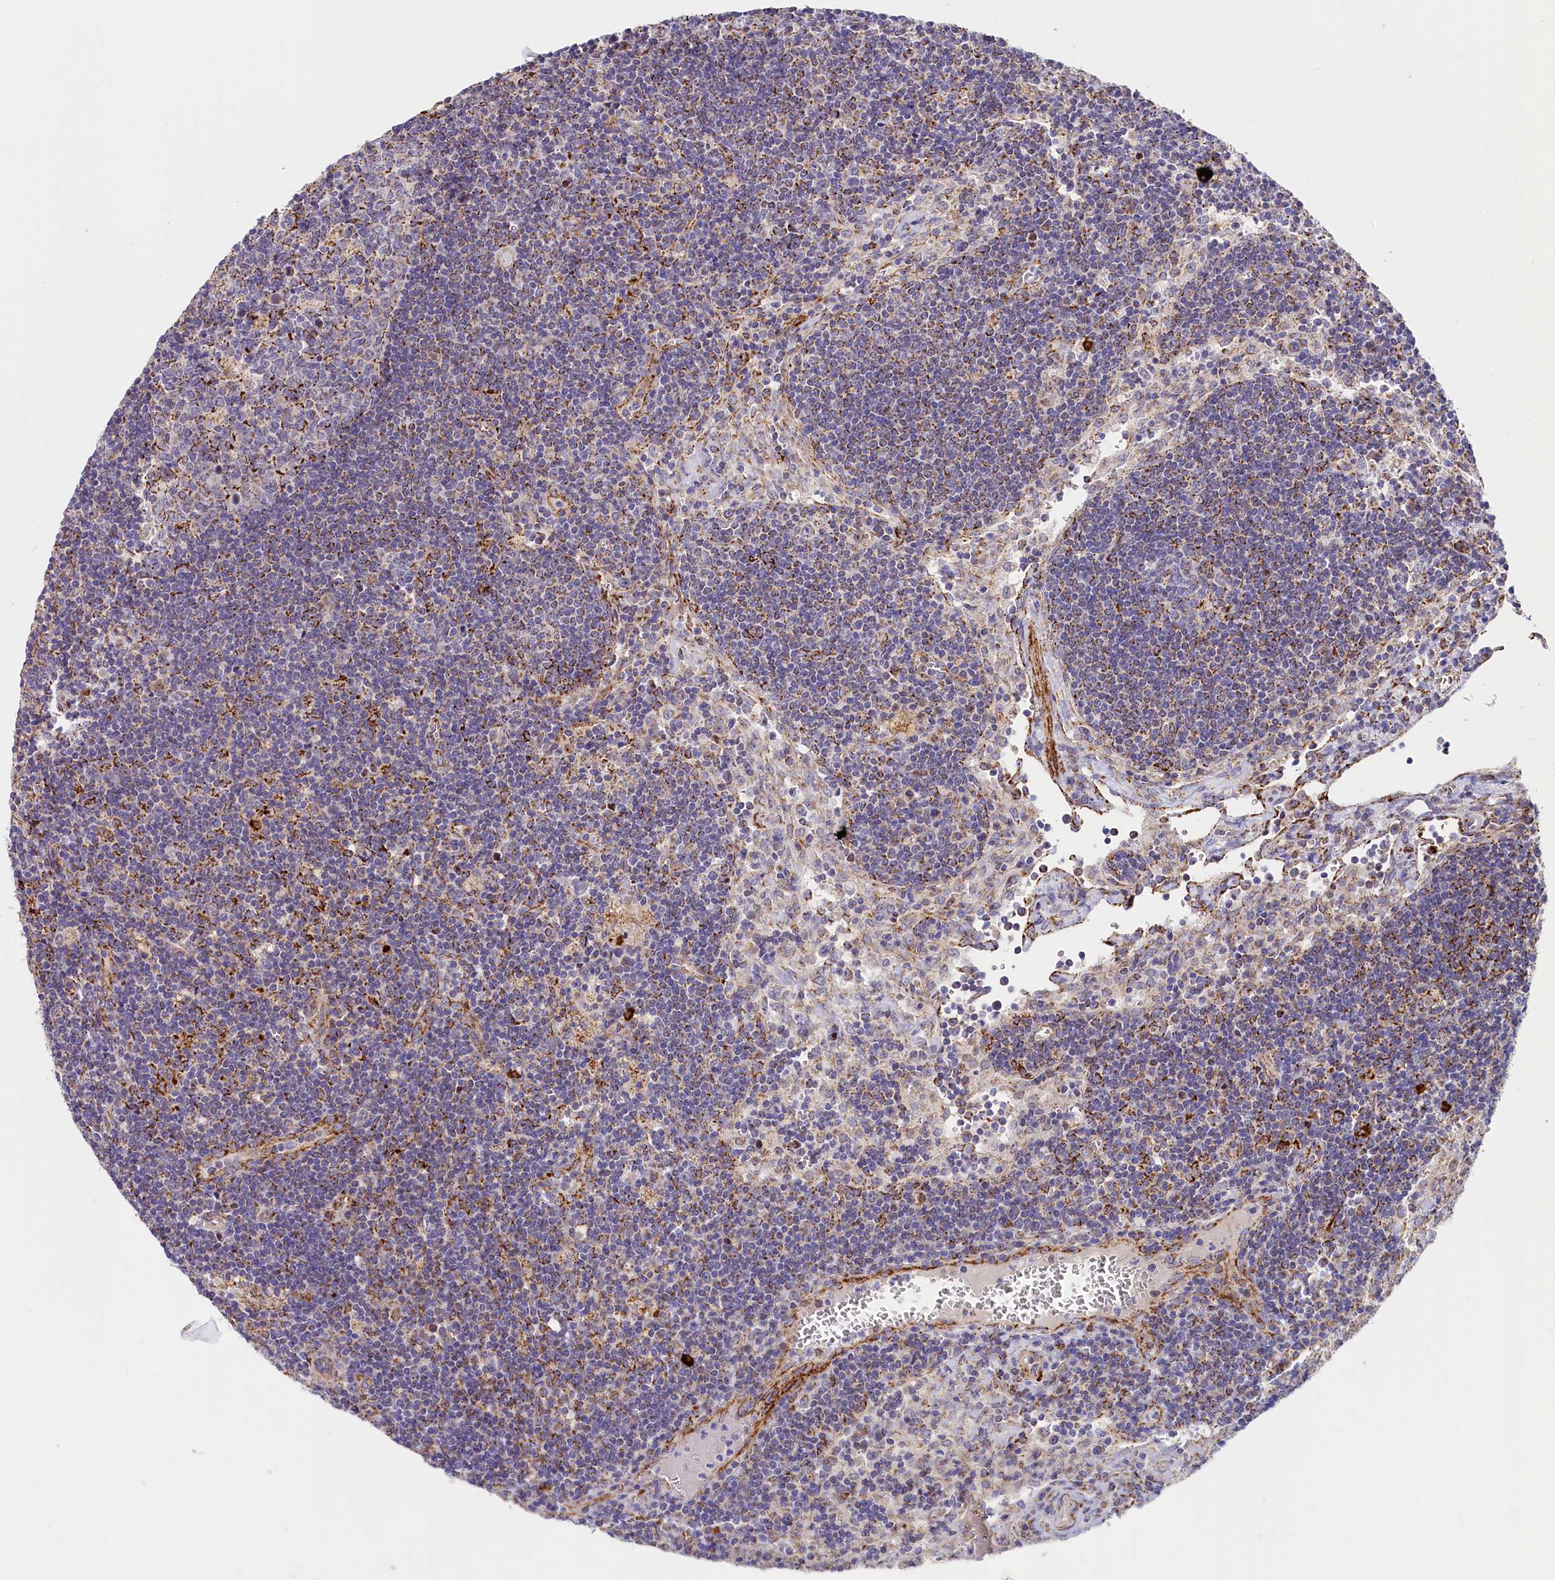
{"staining": {"intensity": "moderate", "quantity": "<25%", "location": "cytoplasmic/membranous"}, "tissue": "lymph node", "cell_type": "Germinal center cells", "image_type": "normal", "snomed": [{"axis": "morphology", "description": "Normal tissue, NOS"}, {"axis": "topography", "description": "Lymph node"}], "caption": "Protein staining by IHC exhibits moderate cytoplasmic/membranous expression in about <25% of germinal center cells in benign lymph node.", "gene": "AKTIP", "patient": {"sex": "male", "age": 58}}